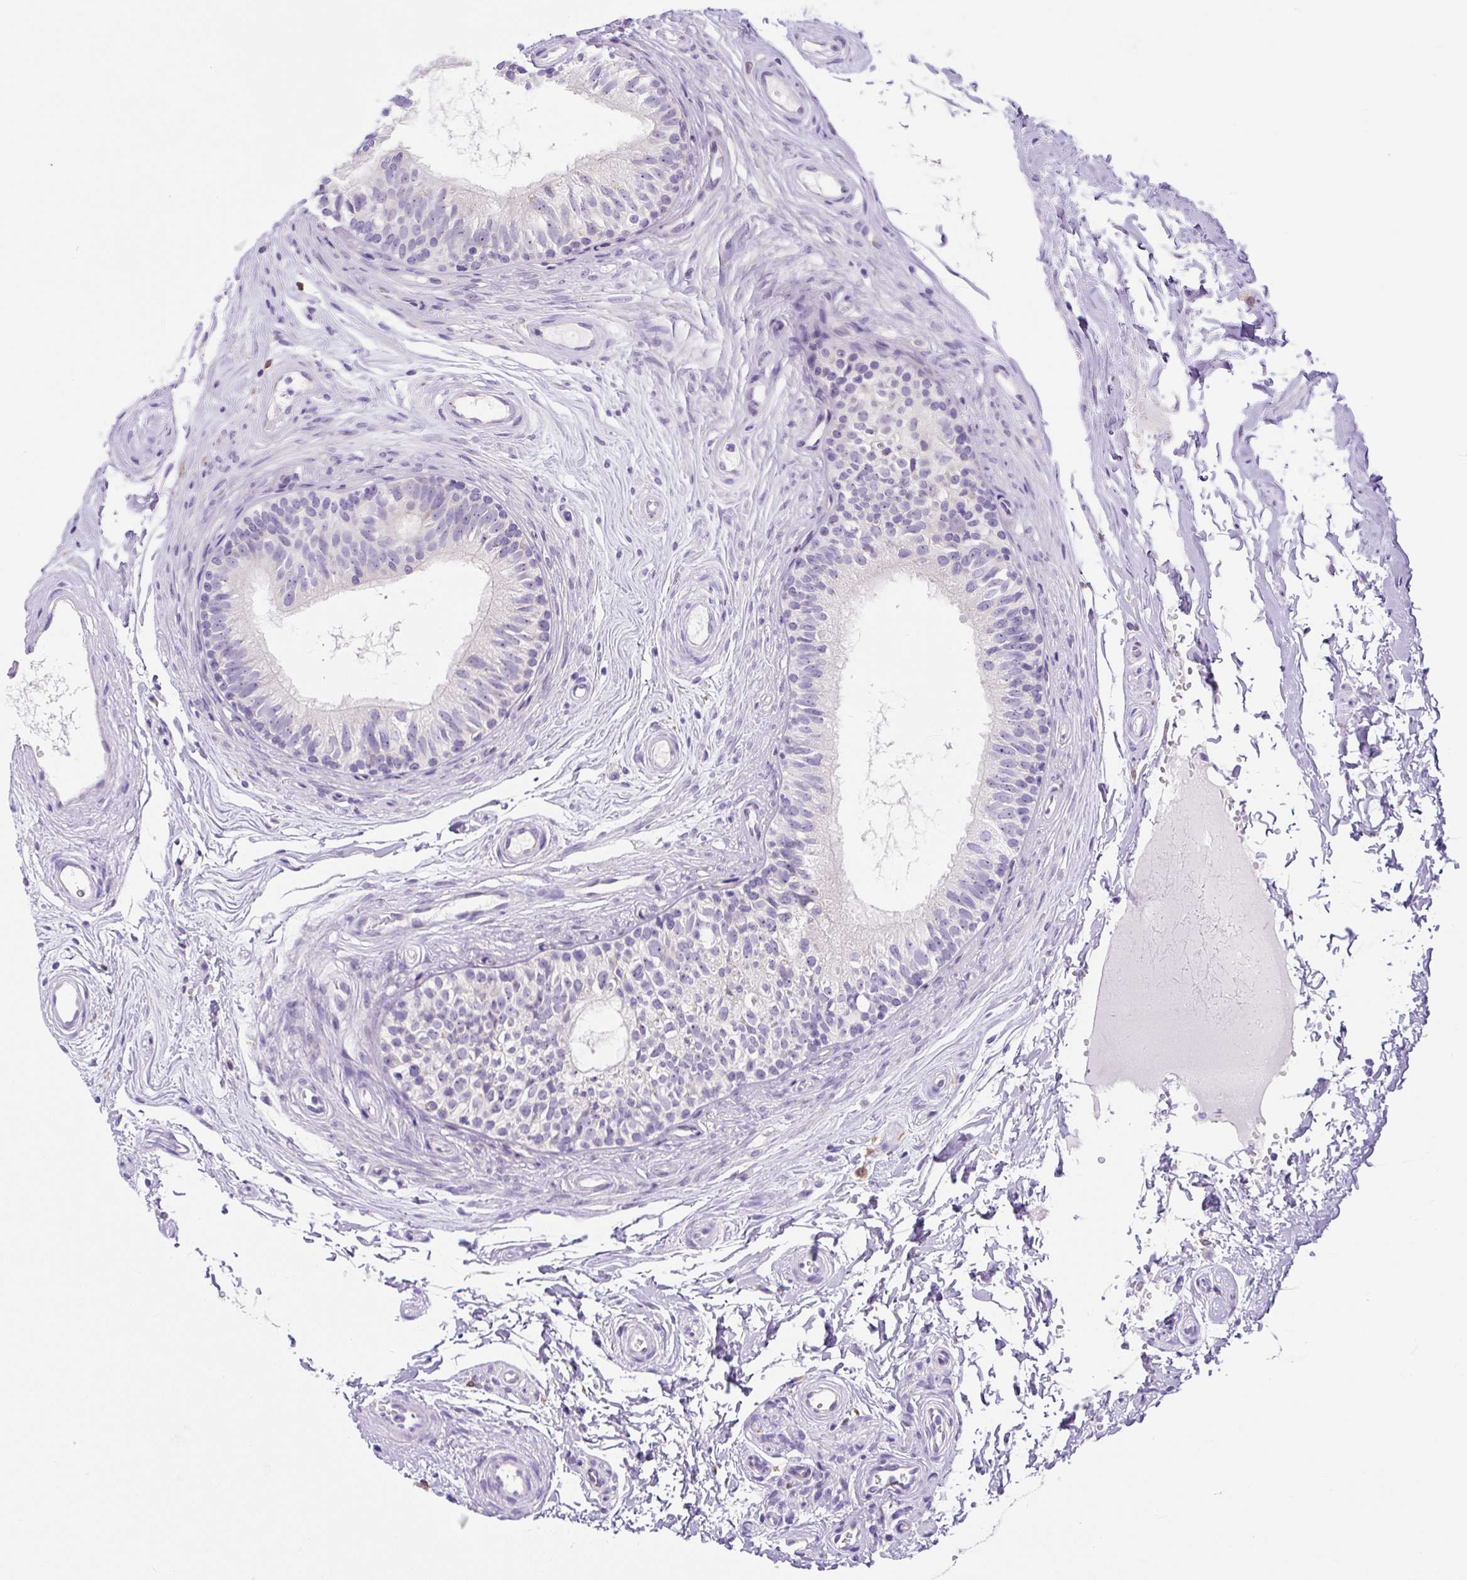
{"staining": {"intensity": "negative", "quantity": "none", "location": "none"}, "tissue": "epididymis", "cell_type": "Glandular cells", "image_type": "normal", "snomed": [{"axis": "morphology", "description": "Normal tissue, NOS"}, {"axis": "topography", "description": "Epididymis"}], "caption": "There is no significant staining in glandular cells of epididymis. (DAB immunohistochemistry with hematoxylin counter stain).", "gene": "ASB4", "patient": {"sex": "male", "age": 45}}